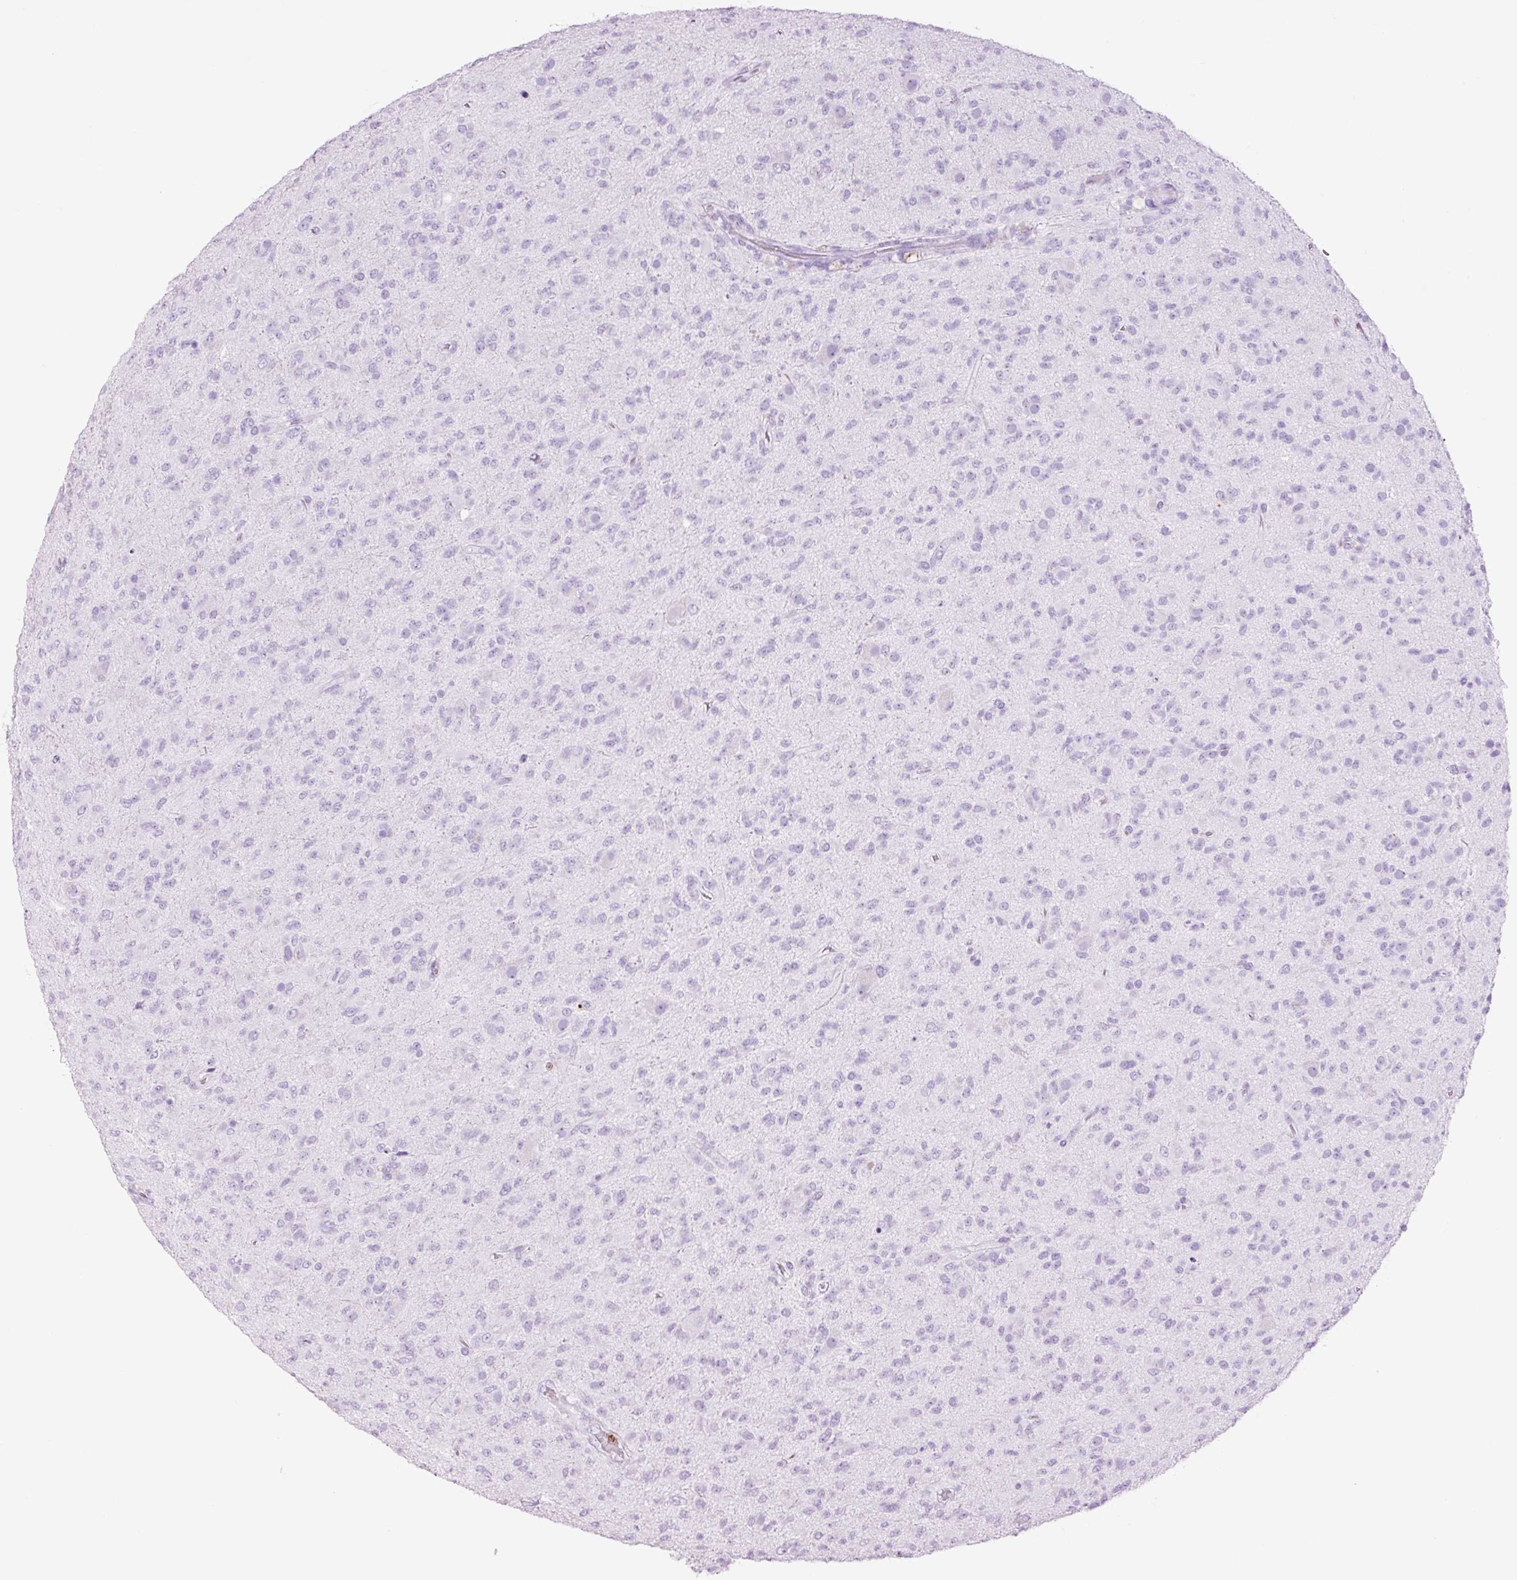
{"staining": {"intensity": "negative", "quantity": "none", "location": "none"}, "tissue": "glioma", "cell_type": "Tumor cells", "image_type": "cancer", "snomed": [{"axis": "morphology", "description": "Glioma, malignant, Low grade"}, {"axis": "topography", "description": "Brain"}], "caption": "DAB (3,3'-diaminobenzidine) immunohistochemical staining of human low-grade glioma (malignant) shows no significant staining in tumor cells.", "gene": "LYZ", "patient": {"sex": "male", "age": 65}}